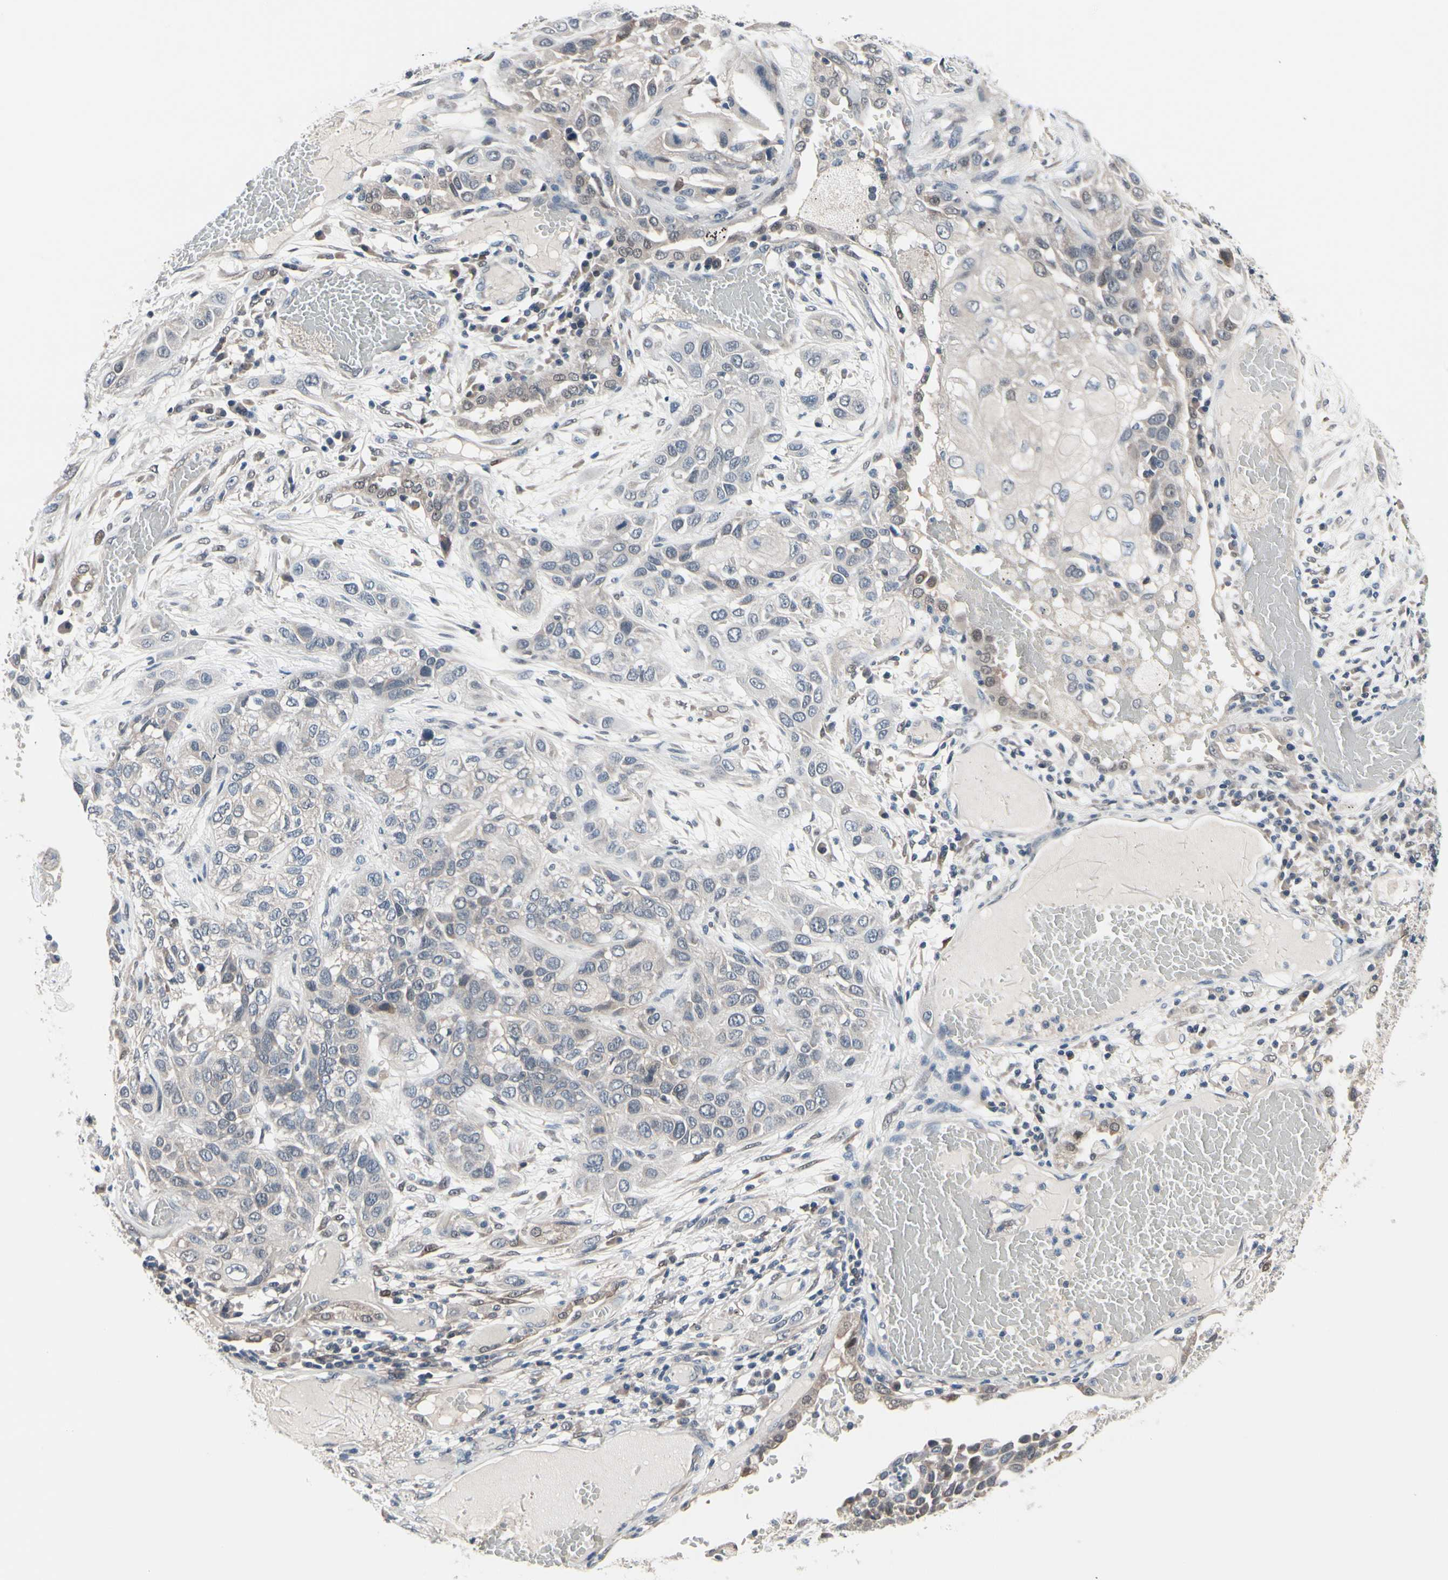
{"staining": {"intensity": "weak", "quantity": "25%-75%", "location": "cytoplasmic/membranous"}, "tissue": "lung cancer", "cell_type": "Tumor cells", "image_type": "cancer", "snomed": [{"axis": "morphology", "description": "Squamous cell carcinoma, NOS"}, {"axis": "topography", "description": "Lung"}], "caption": "IHC micrograph of neoplastic tissue: lung squamous cell carcinoma stained using immunohistochemistry (IHC) exhibits low levels of weak protein expression localized specifically in the cytoplasmic/membranous of tumor cells, appearing as a cytoplasmic/membranous brown color.", "gene": "PRDX6", "patient": {"sex": "male", "age": 71}}